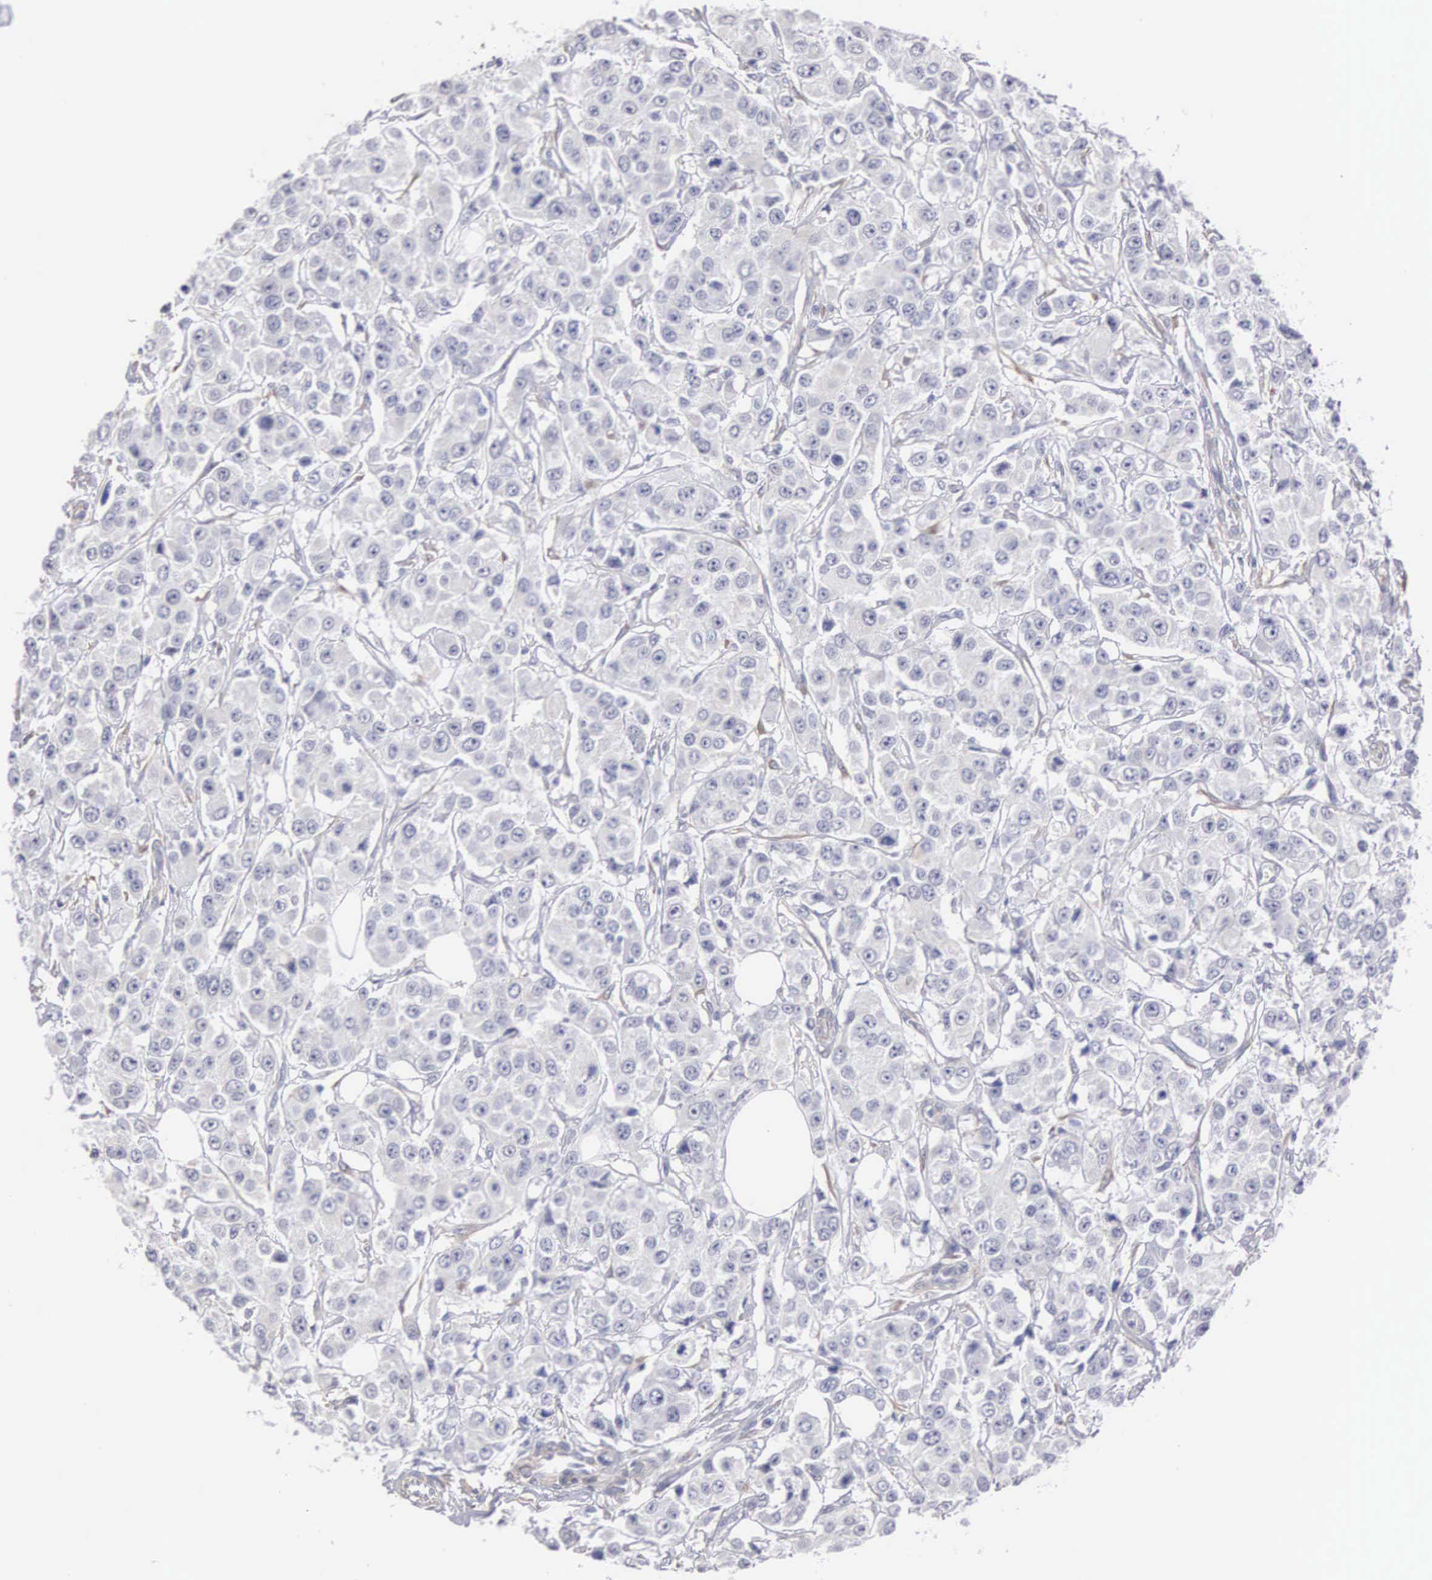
{"staining": {"intensity": "negative", "quantity": "none", "location": "none"}, "tissue": "breast cancer", "cell_type": "Tumor cells", "image_type": "cancer", "snomed": [{"axis": "morphology", "description": "Duct carcinoma"}, {"axis": "topography", "description": "Breast"}], "caption": "Protein analysis of breast intraductal carcinoma demonstrates no significant expression in tumor cells.", "gene": "ELFN2", "patient": {"sex": "female", "age": 58}}